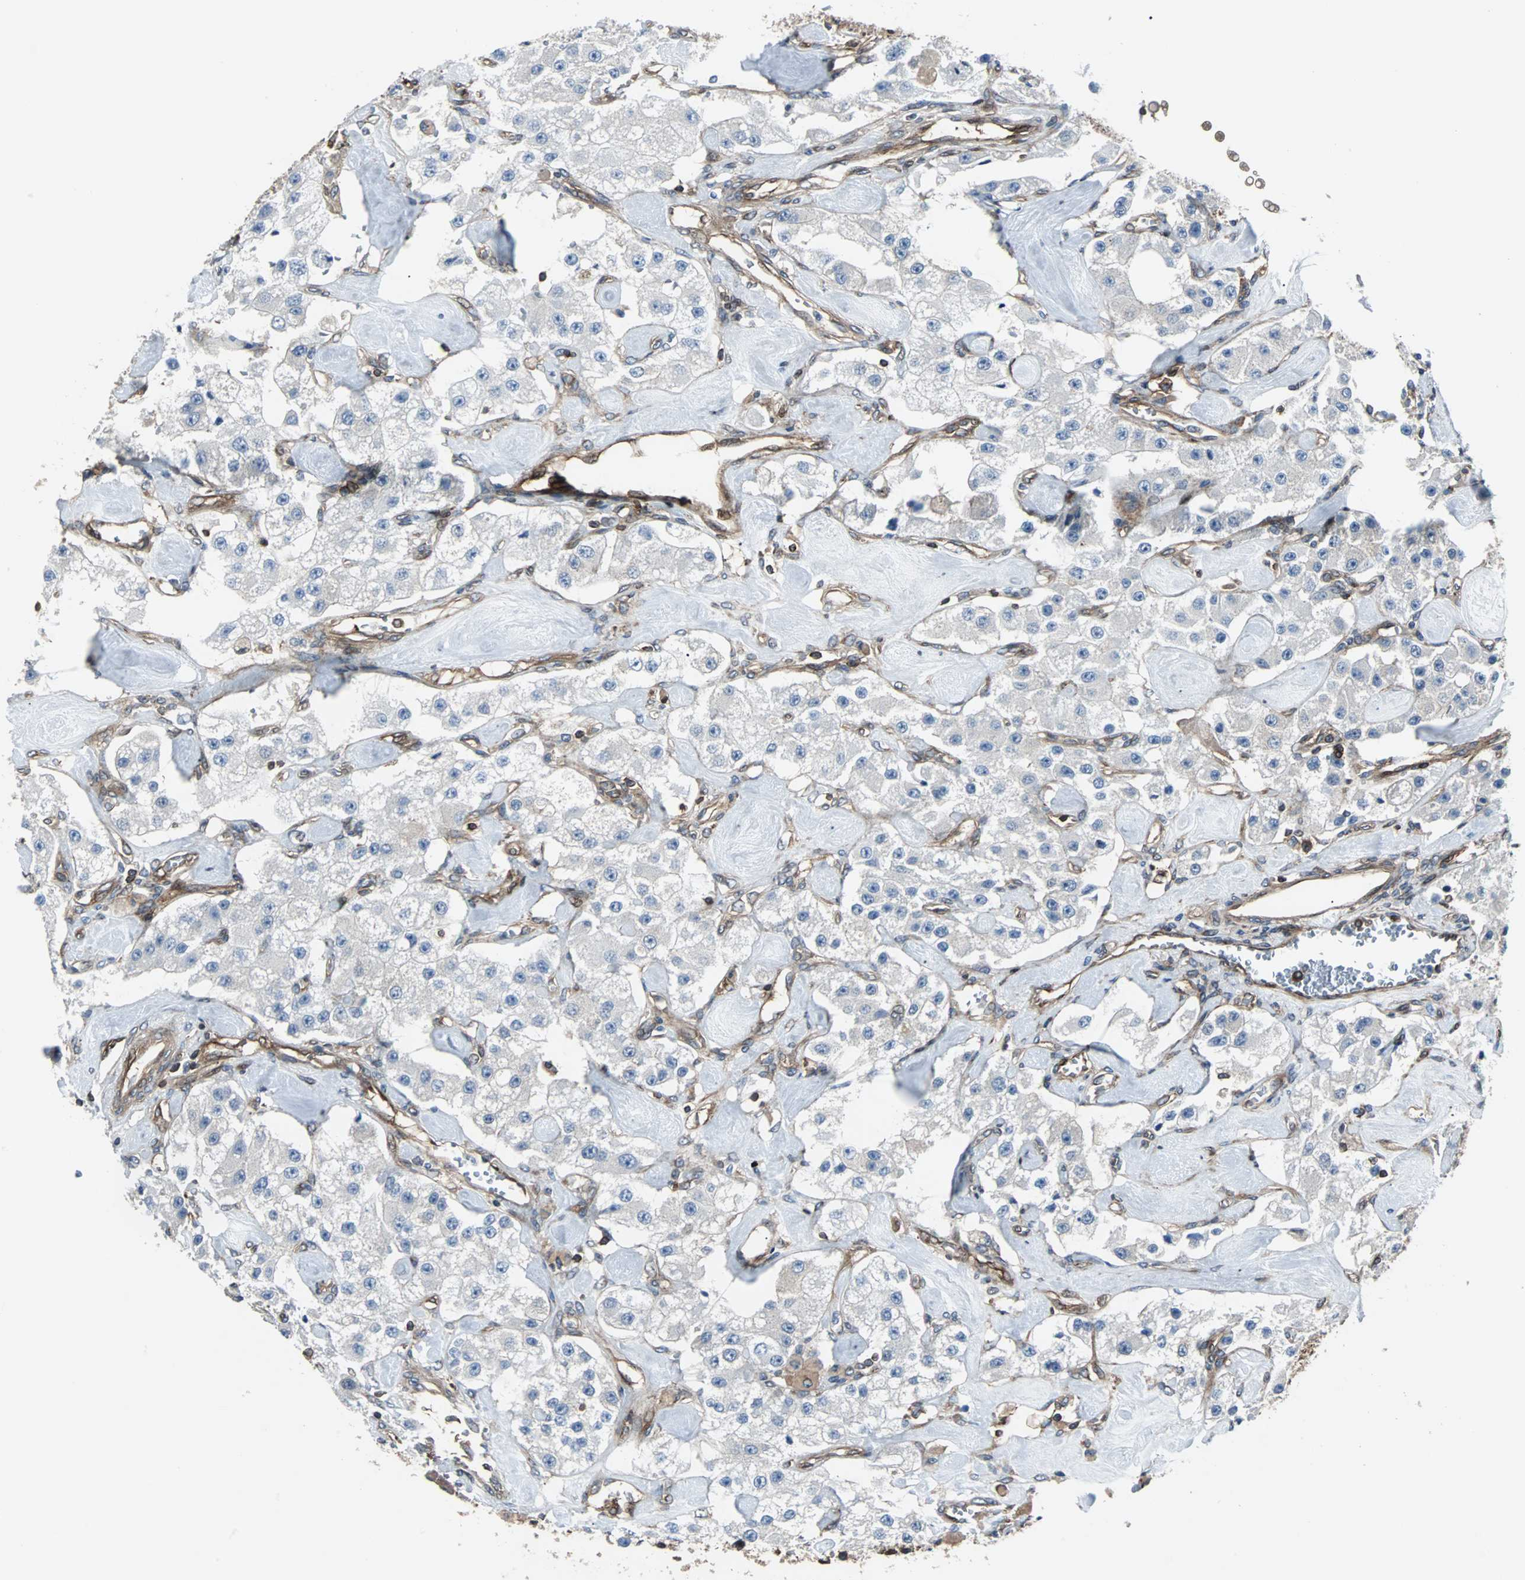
{"staining": {"intensity": "negative", "quantity": "none", "location": "none"}, "tissue": "carcinoid", "cell_type": "Tumor cells", "image_type": "cancer", "snomed": [{"axis": "morphology", "description": "Carcinoid, malignant, NOS"}, {"axis": "topography", "description": "Pancreas"}], "caption": "DAB immunohistochemical staining of human carcinoid exhibits no significant positivity in tumor cells.", "gene": "RELA", "patient": {"sex": "male", "age": 41}}